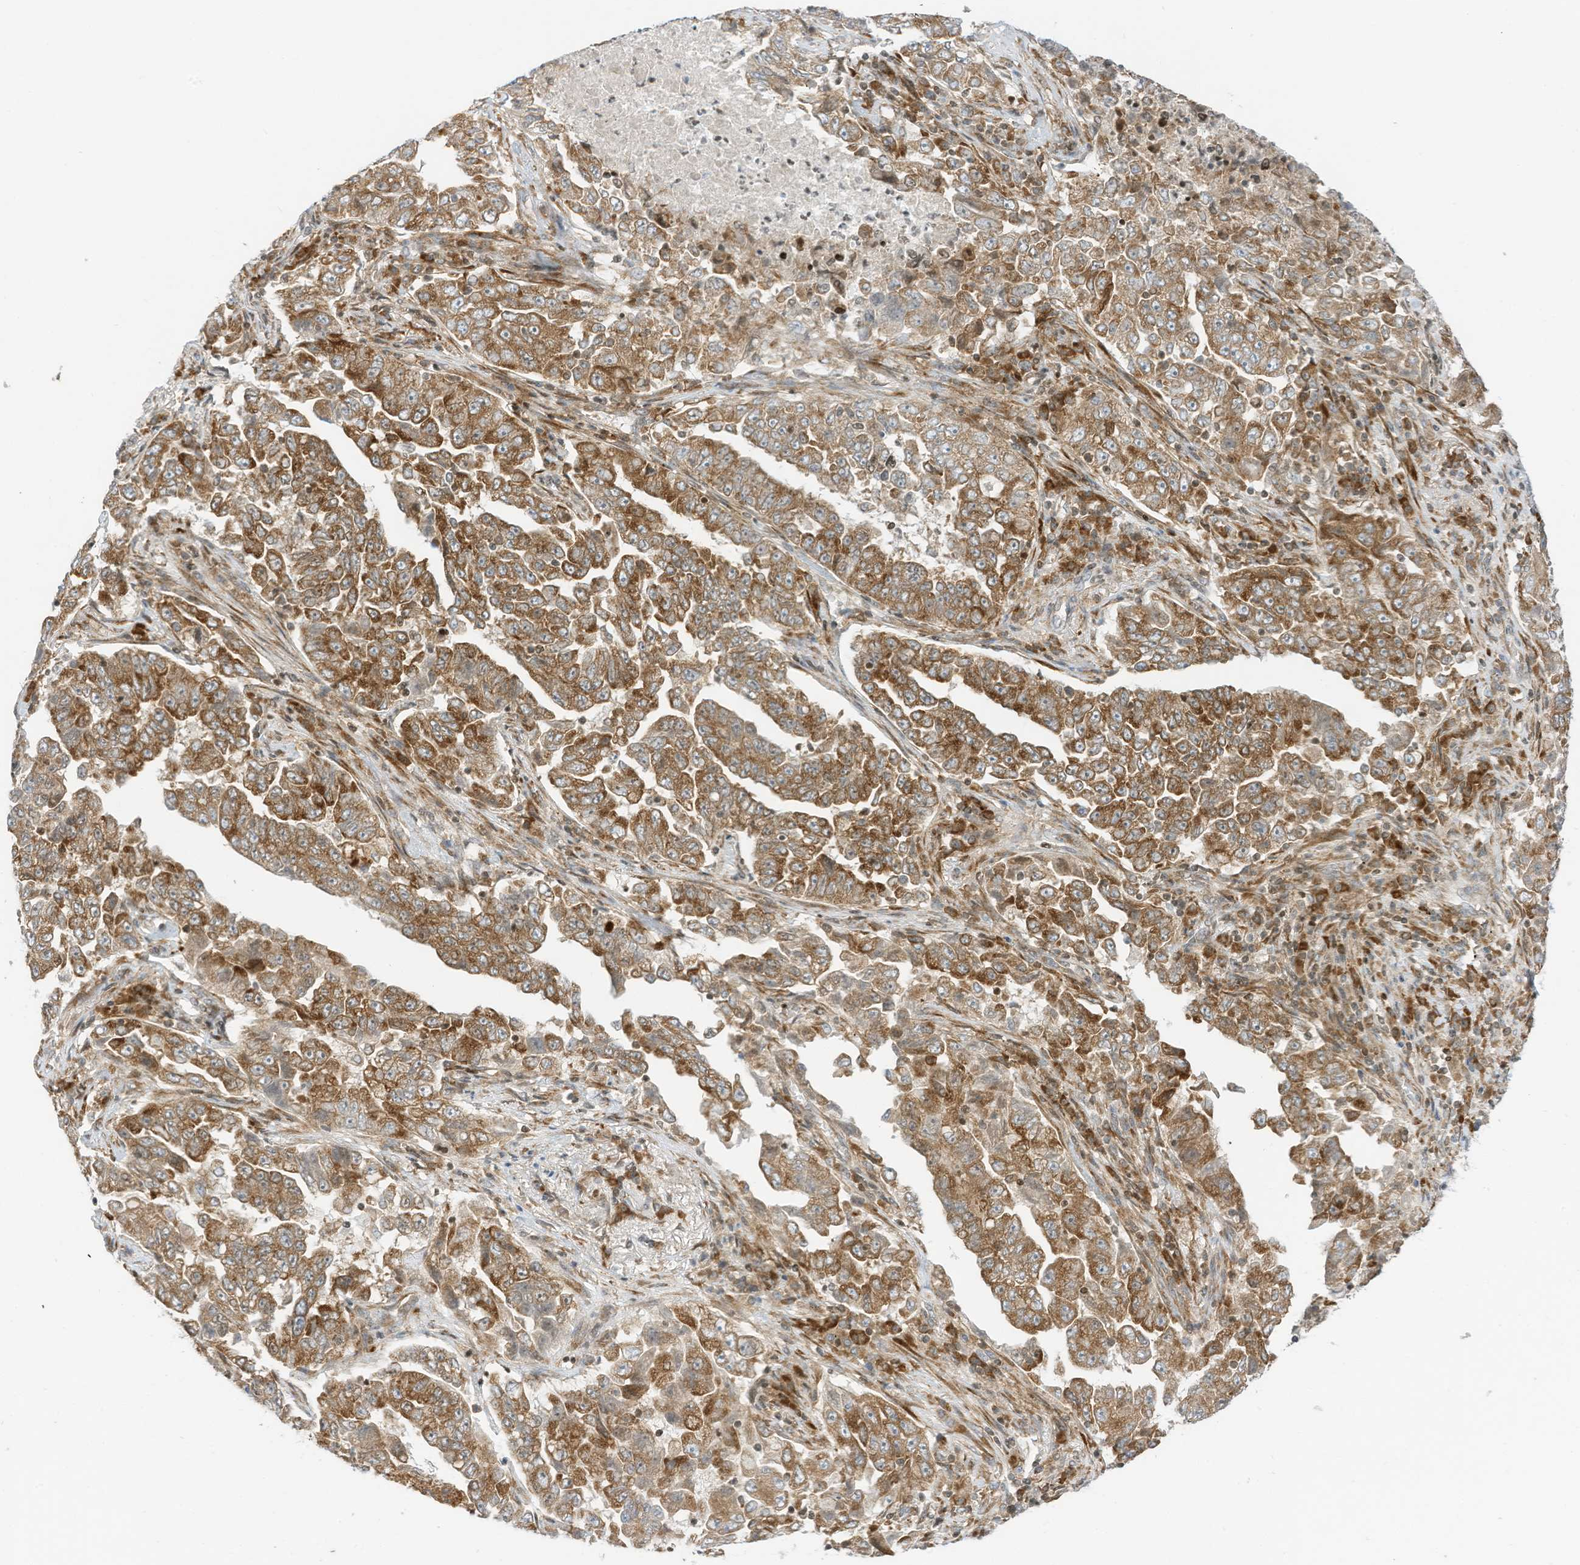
{"staining": {"intensity": "moderate", "quantity": ">75%", "location": "cytoplasmic/membranous"}, "tissue": "lung cancer", "cell_type": "Tumor cells", "image_type": "cancer", "snomed": [{"axis": "morphology", "description": "Adenocarcinoma, NOS"}, {"axis": "topography", "description": "Lung"}], "caption": "Human lung cancer stained for a protein (brown) exhibits moderate cytoplasmic/membranous positive staining in approximately >75% of tumor cells.", "gene": "EDF1", "patient": {"sex": "female", "age": 51}}